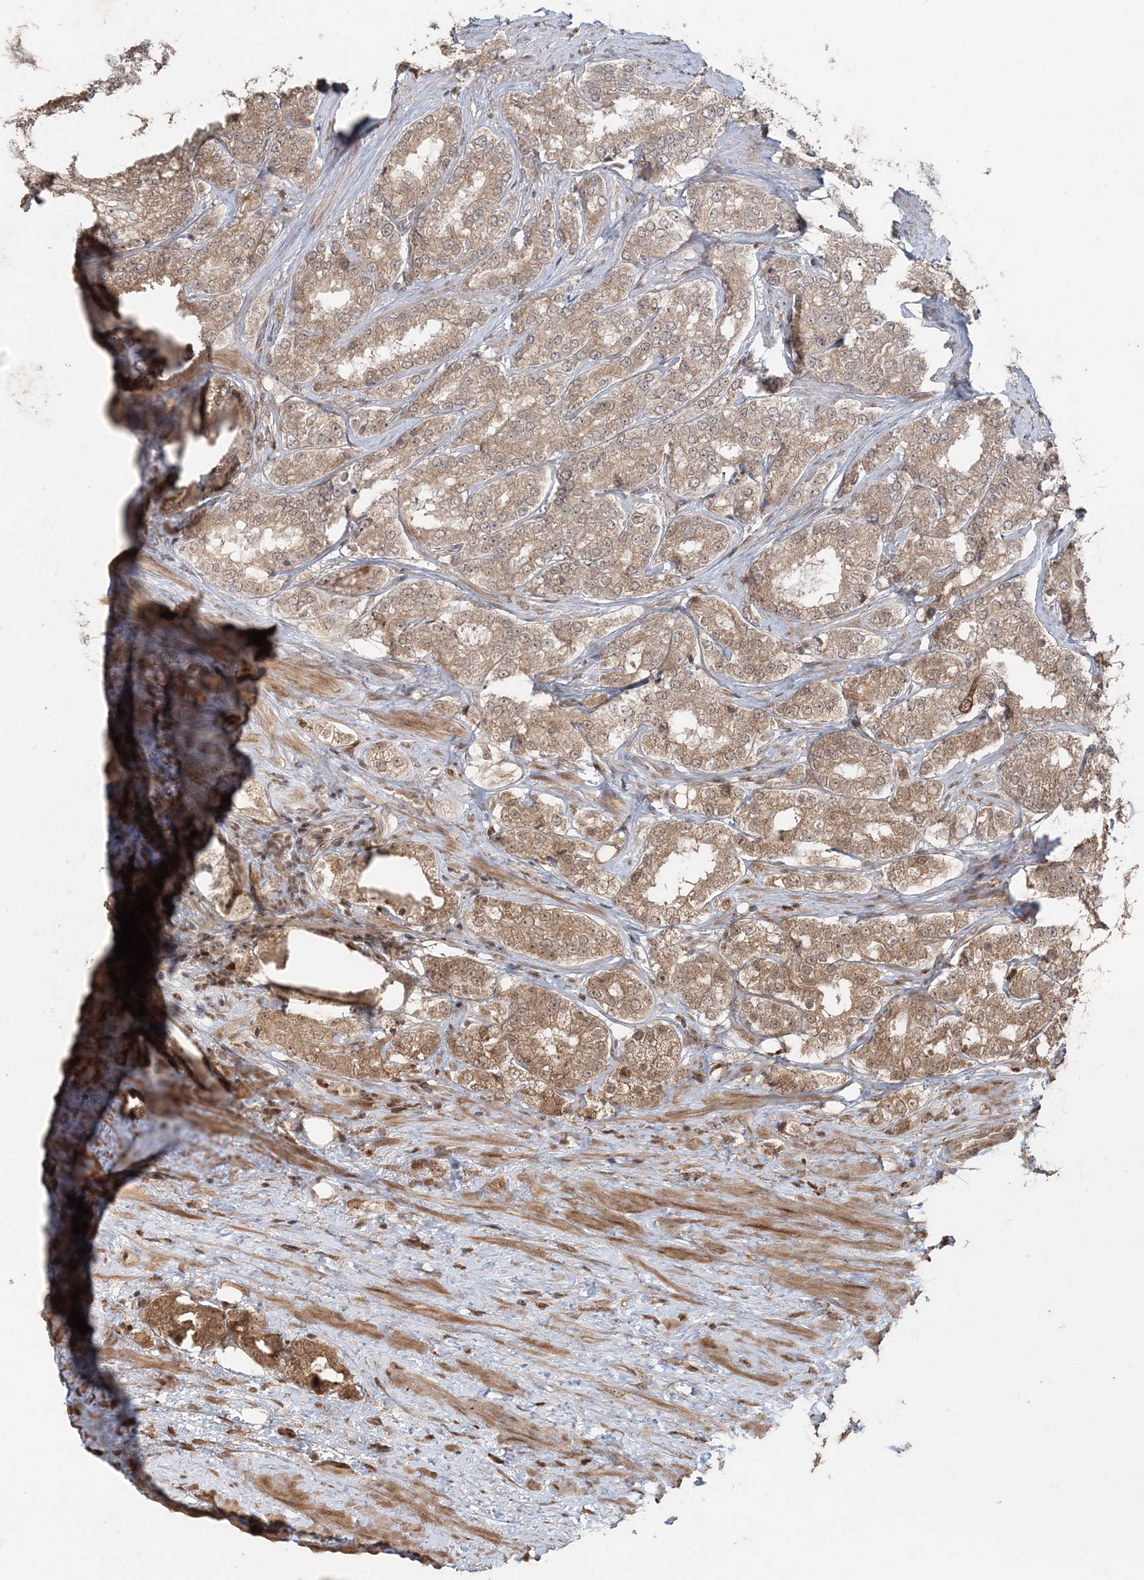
{"staining": {"intensity": "moderate", "quantity": ">75%", "location": "cytoplasmic/membranous"}, "tissue": "prostate cancer", "cell_type": "Tumor cells", "image_type": "cancer", "snomed": [{"axis": "morphology", "description": "Normal tissue, NOS"}, {"axis": "morphology", "description": "Adenocarcinoma, High grade"}, {"axis": "topography", "description": "Prostate"}], "caption": "An immunohistochemistry (IHC) histopathology image of neoplastic tissue is shown. Protein staining in brown highlights moderate cytoplasmic/membranous positivity in high-grade adenocarcinoma (prostate) within tumor cells.", "gene": "SLU7", "patient": {"sex": "male", "age": 83}}